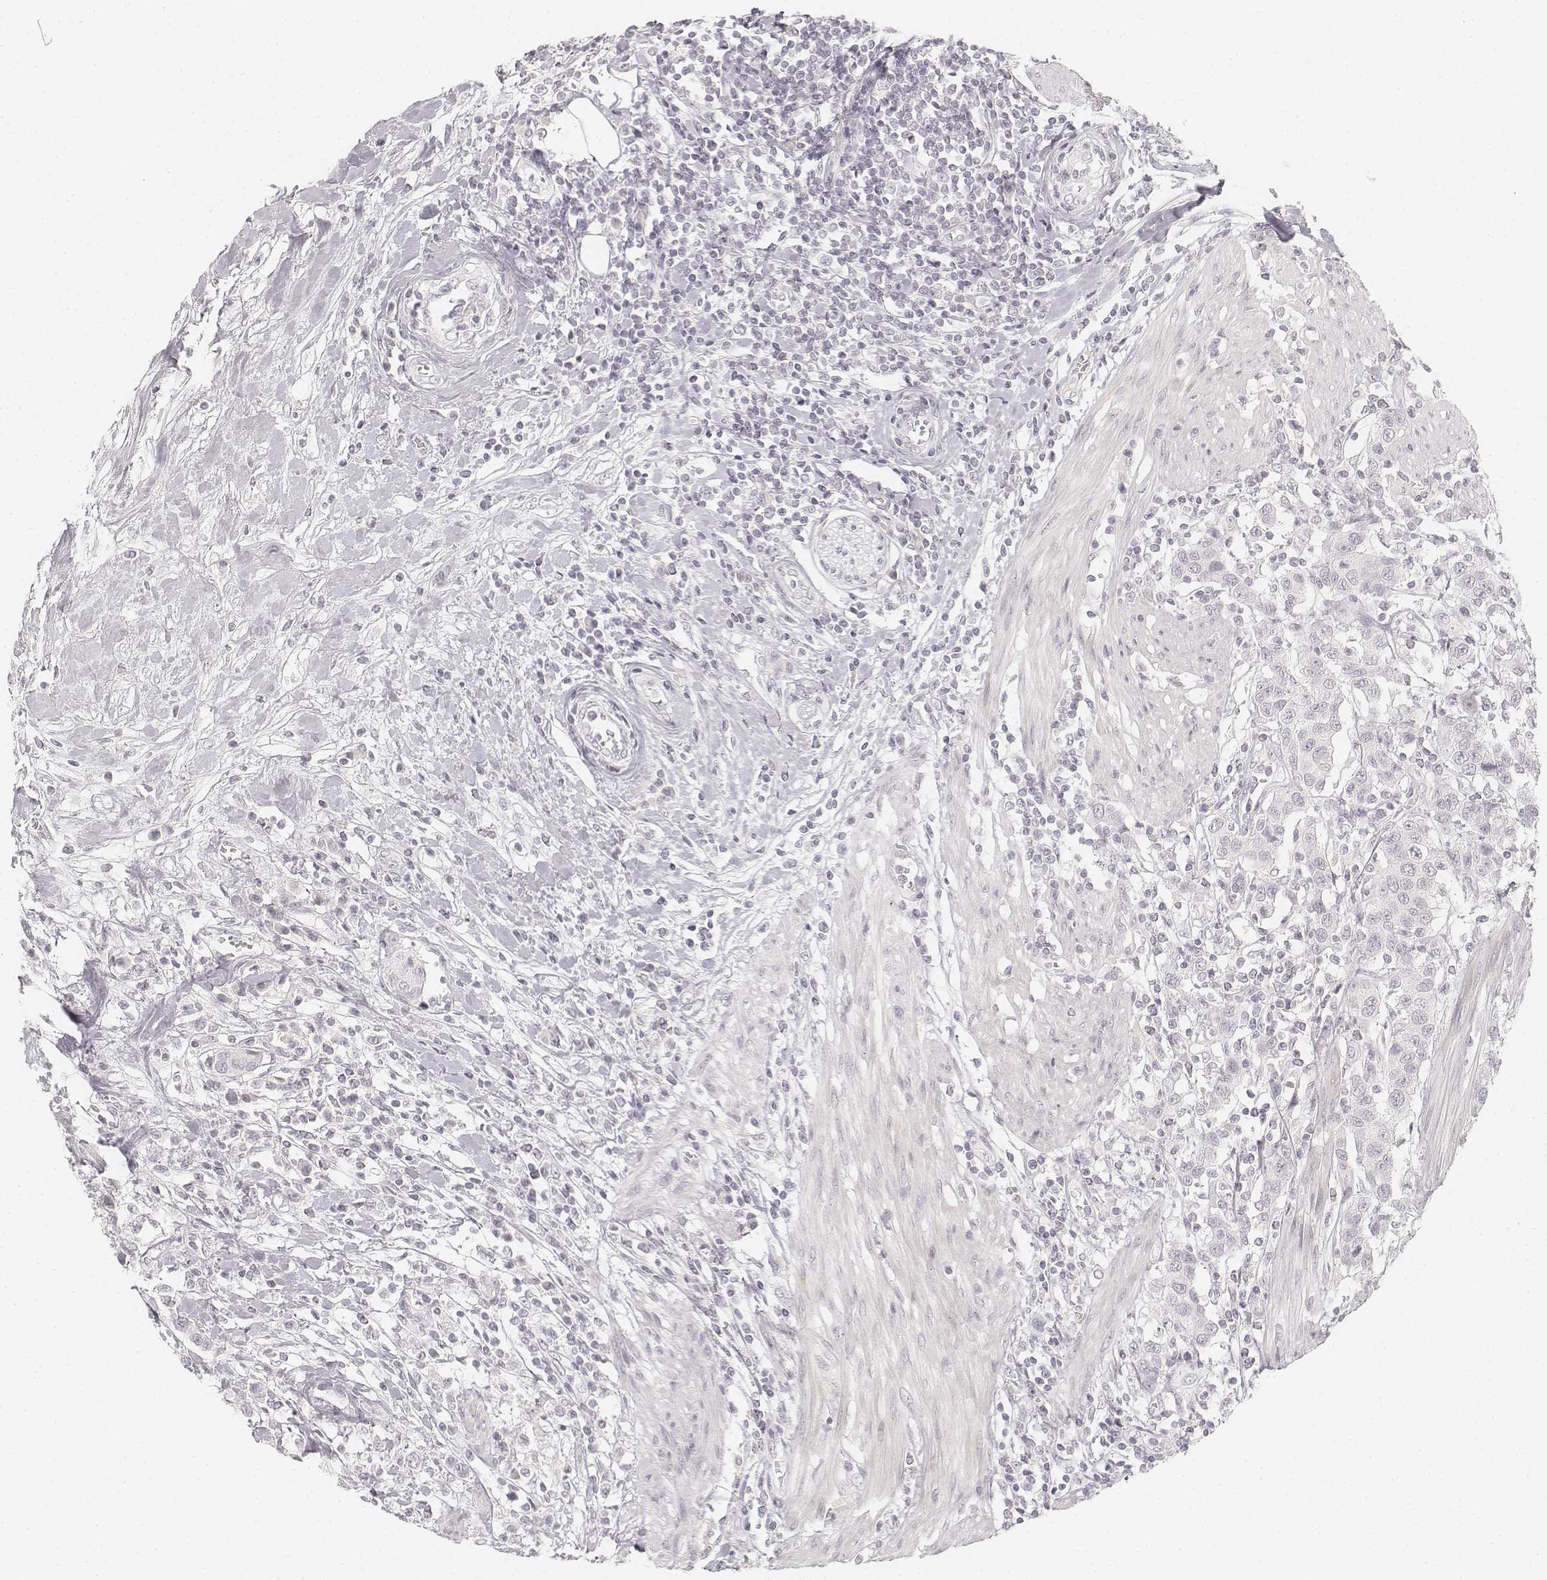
{"staining": {"intensity": "negative", "quantity": "none", "location": "none"}, "tissue": "urothelial cancer", "cell_type": "Tumor cells", "image_type": "cancer", "snomed": [{"axis": "morphology", "description": "Urothelial carcinoma, High grade"}, {"axis": "topography", "description": "Urinary bladder"}], "caption": "High magnification brightfield microscopy of urothelial cancer stained with DAB (3,3'-diaminobenzidine) (brown) and counterstained with hematoxylin (blue): tumor cells show no significant expression.", "gene": "DSG4", "patient": {"sex": "female", "age": 58}}